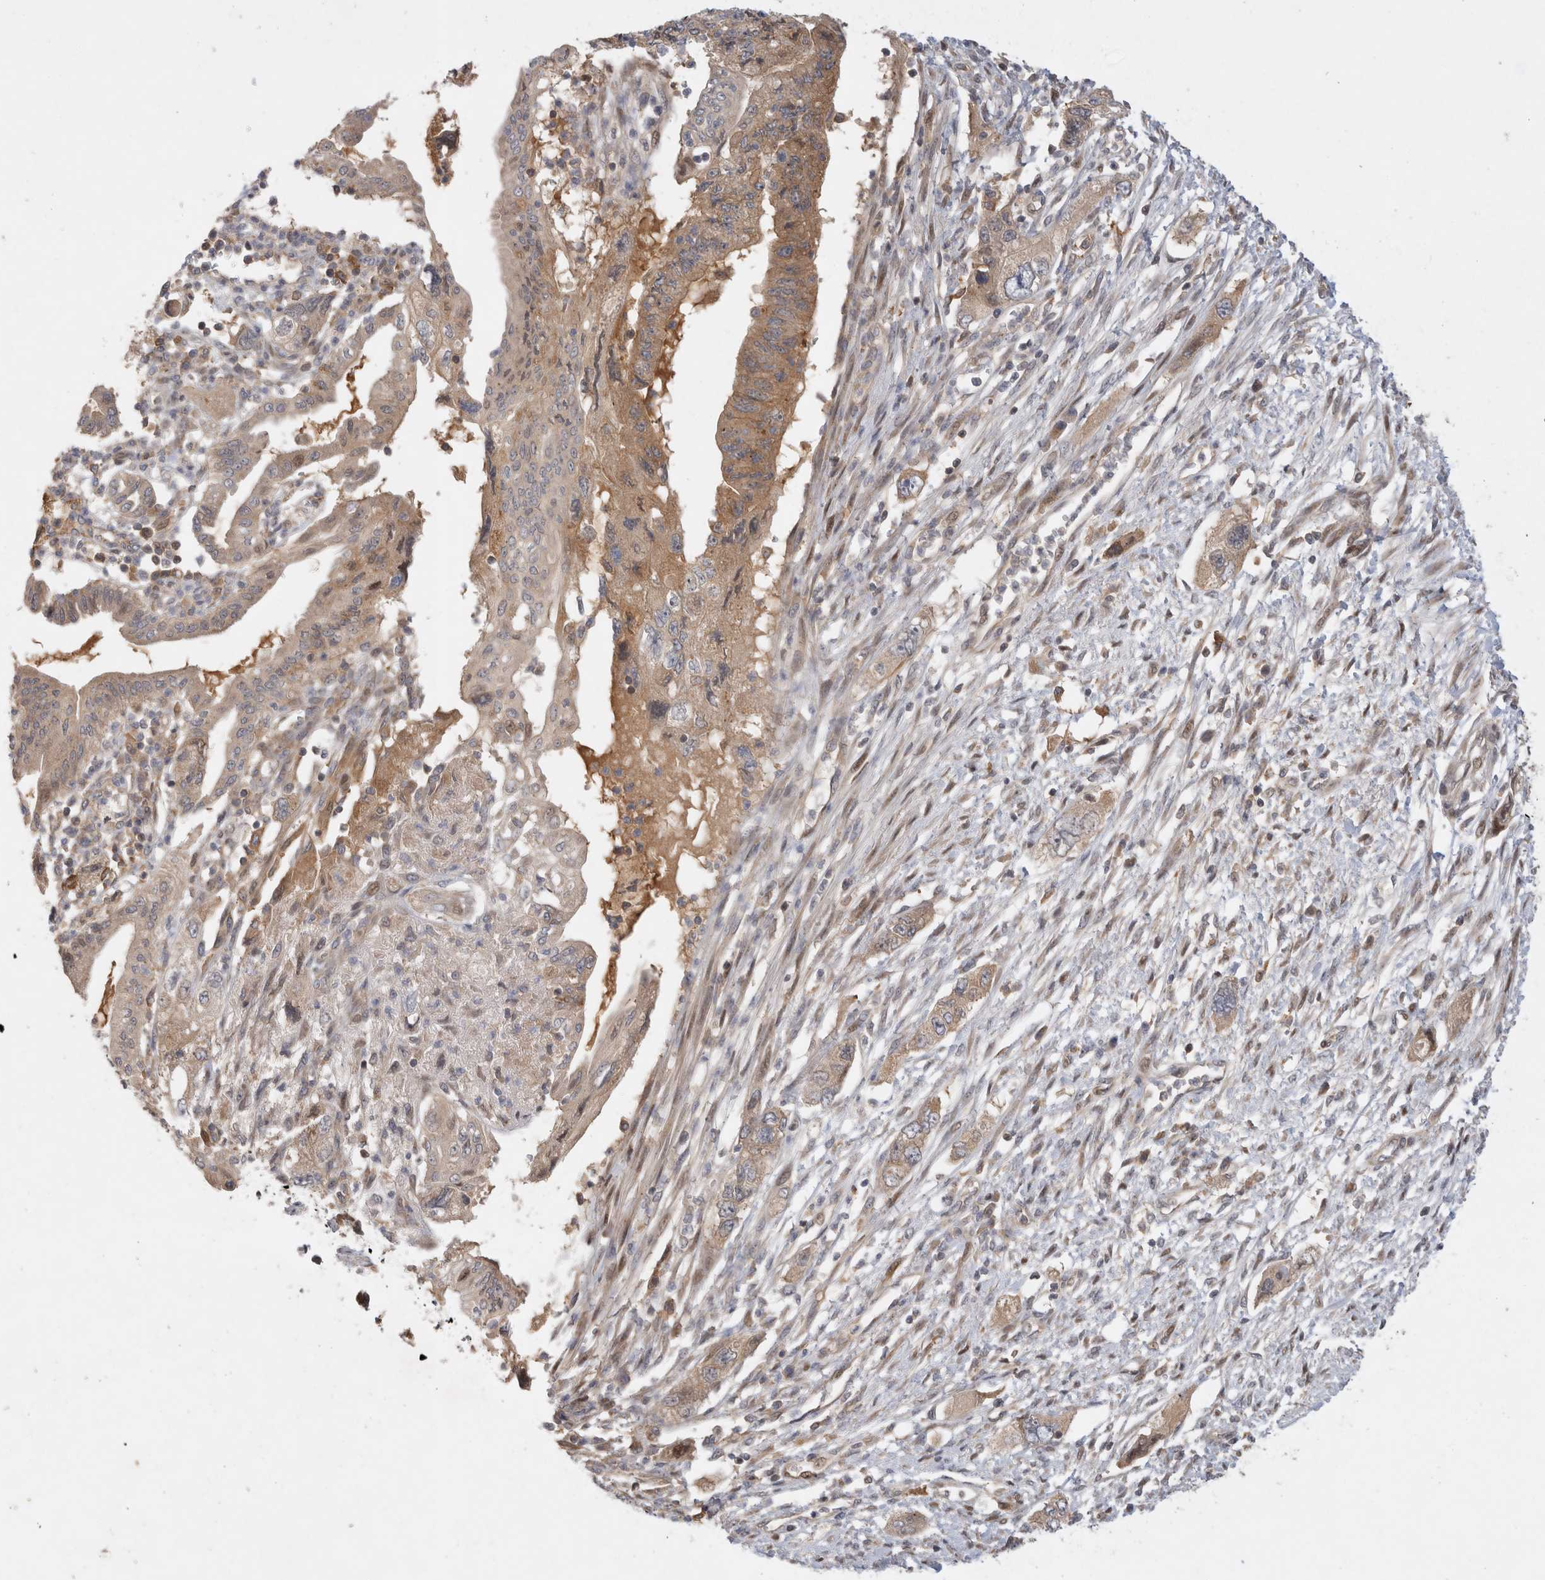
{"staining": {"intensity": "moderate", "quantity": ">75%", "location": "cytoplasmic/membranous,nuclear"}, "tissue": "pancreatic cancer", "cell_type": "Tumor cells", "image_type": "cancer", "snomed": [{"axis": "morphology", "description": "Adenocarcinoma, NOS"}, {"axis": "topography", "description": "Pancreas"}], "caption": "Protein staining demonstrates moderate cytoplasmic/membranous and nuclear expression in about >75% of tumor cells in pancreatic adenocarcinoma. (DAB IHC with brightfield microscopy, high magnification).", "gene": "HTT", "patient": {"sex": "female", "age": 73}}